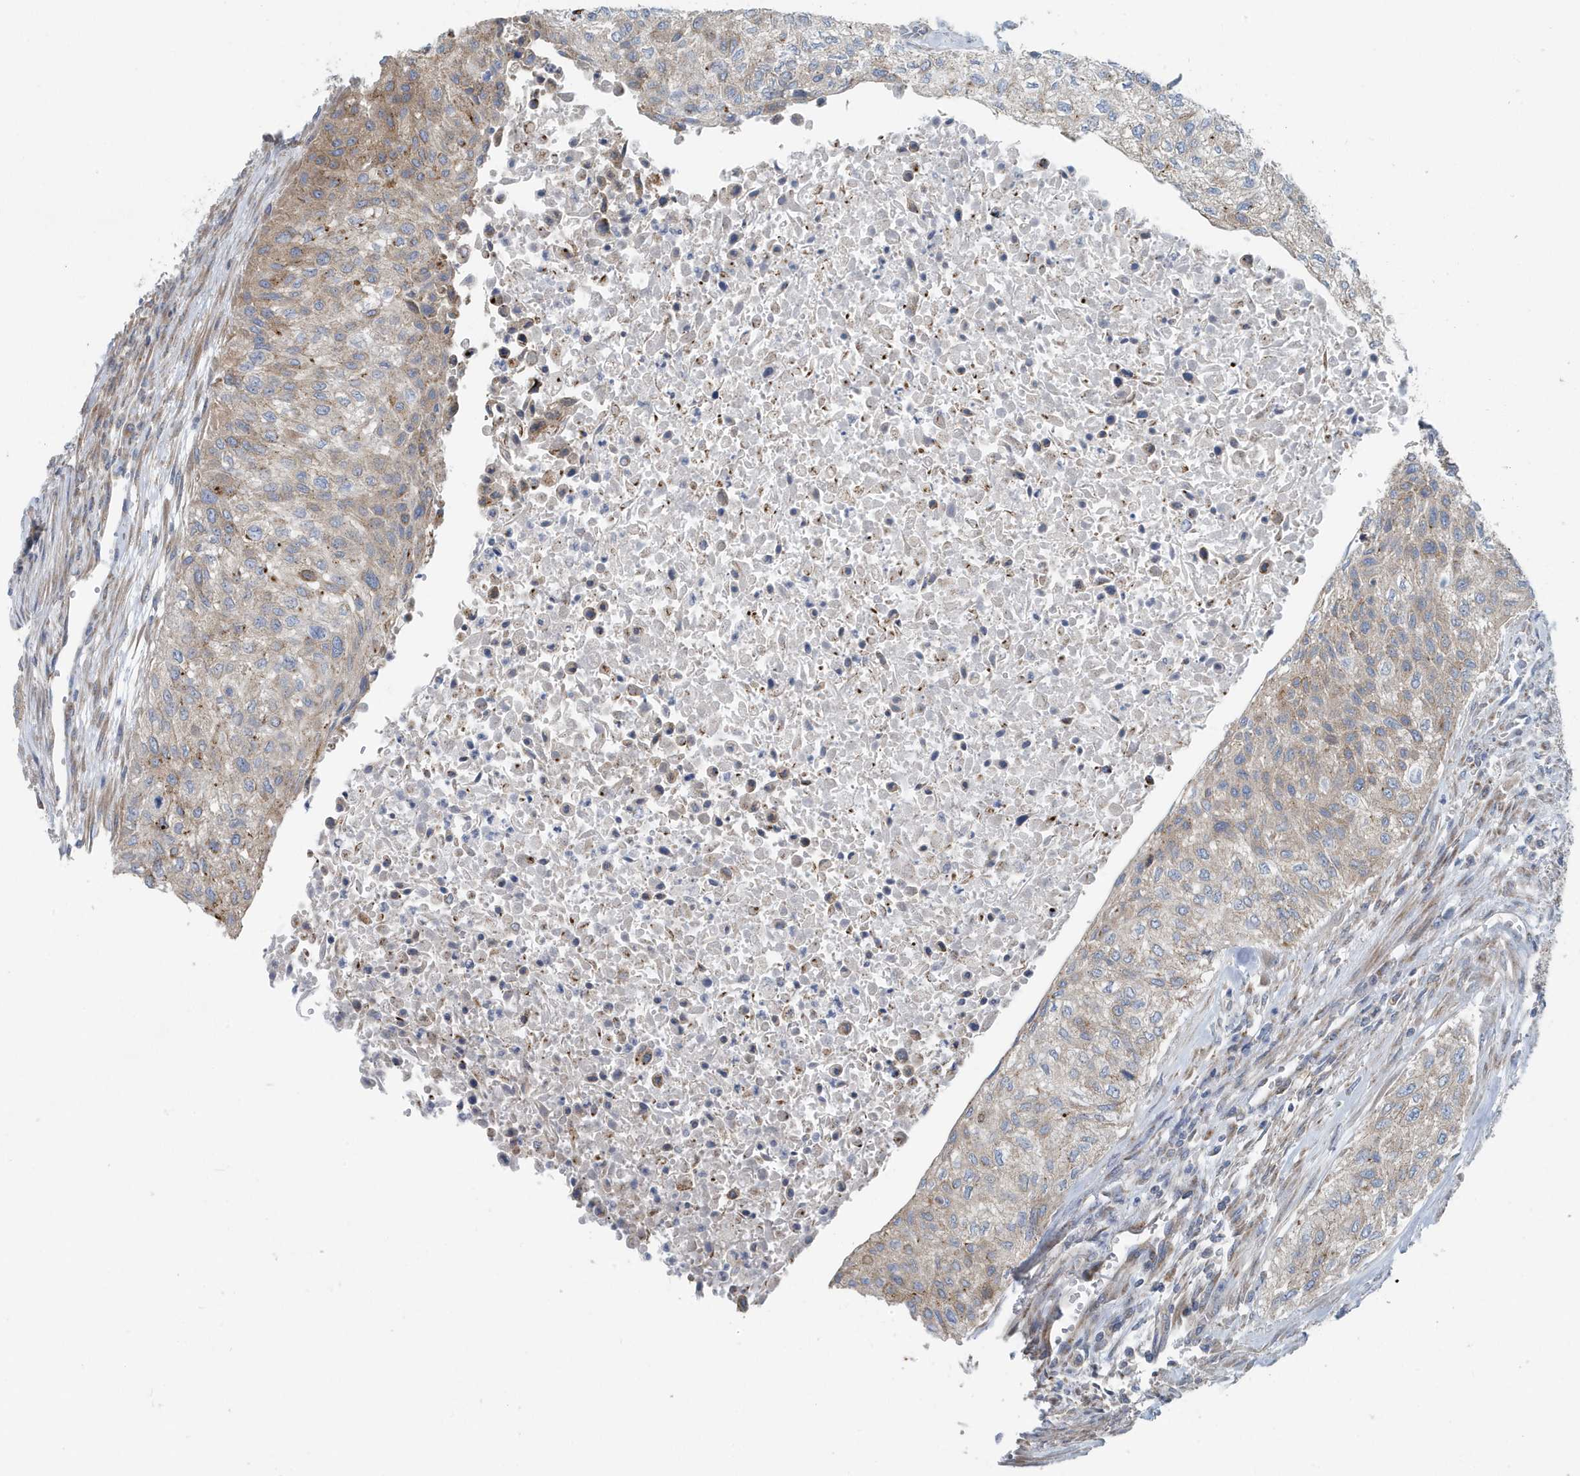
{"staining": {"intensity": "weak", "quantity": "25%-75%", "location": "cytoplasmic/membranous"}, "tissue": "urothelial cancer", "cell_type": "Tumor cells", "image_type": "cancer", "snomed": [{"axis": "morphology", "description": "Urothelial carcinoma, High grade"}, {"axis": "topography", "description": "Urinary bladder"}], "caption": "Immunohistochemical staining of urothelial cancer reveals weak cytoplasmic/membranous protein expression in about 25%-75% of tumor cells.", "gene": "PPM1M", "patient": {"sex": "male", "age": 35}}